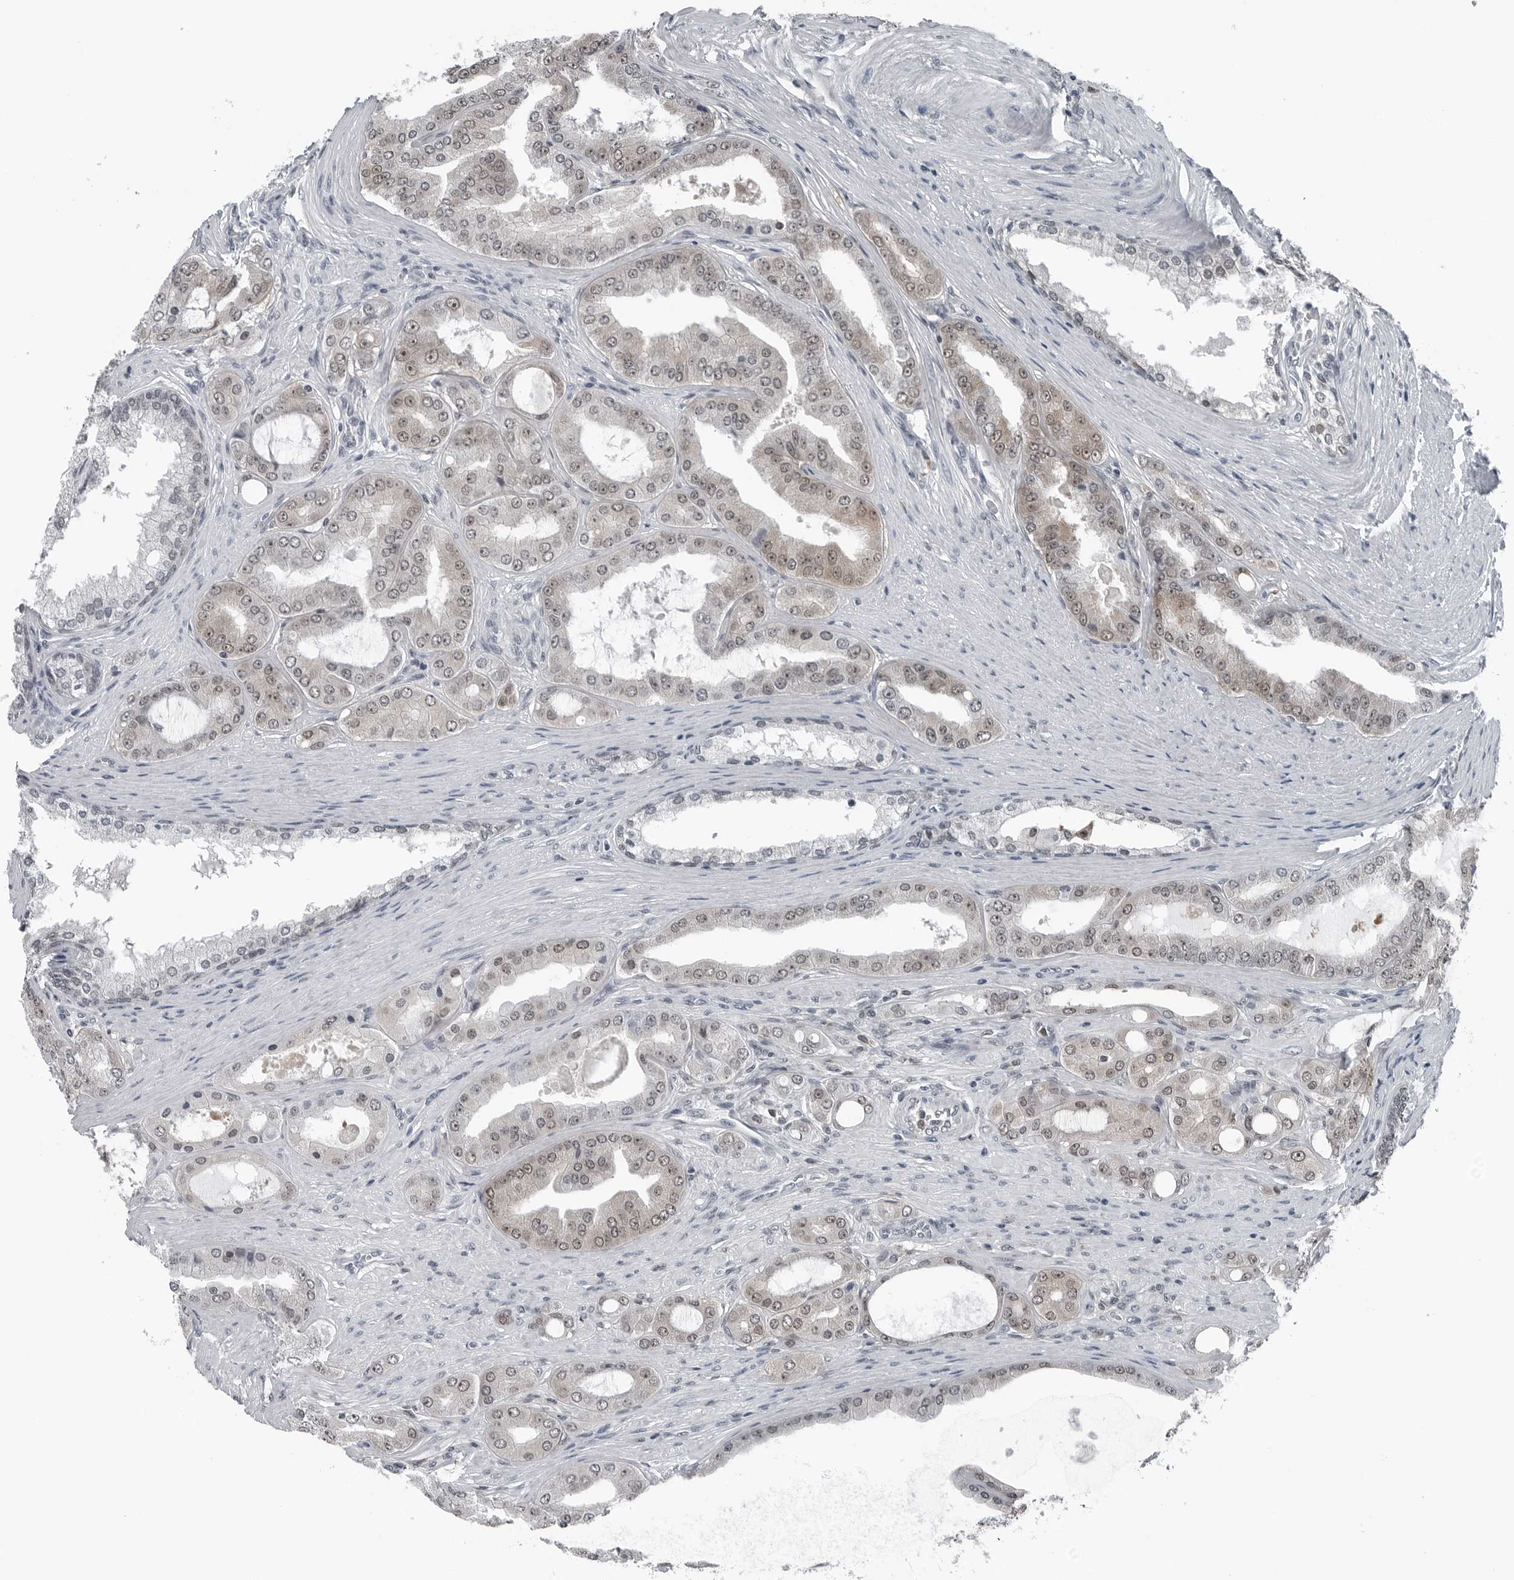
{"staining": {"intensity": "moderate", "quantity": "25%-75%", "location": "nuclear"}, "tissue": "prostate cancer", "cell_type": "Tumor cells", "image_type": "cancer", "snomed": [{"axis": "morphology", "description": "Adenocarcinoma, High grade"}, {"axis": "topography", "description": "Prostate"}], "caption": "Prostate cancer (adenocarcinoma (high-grade)) stained with a brown dye exhibits moderate nuclear positive positivity in about 25%-75% of tumor cells.", "gene": "AKR1A1", "patient": {"sex": "male", "age": 60}}